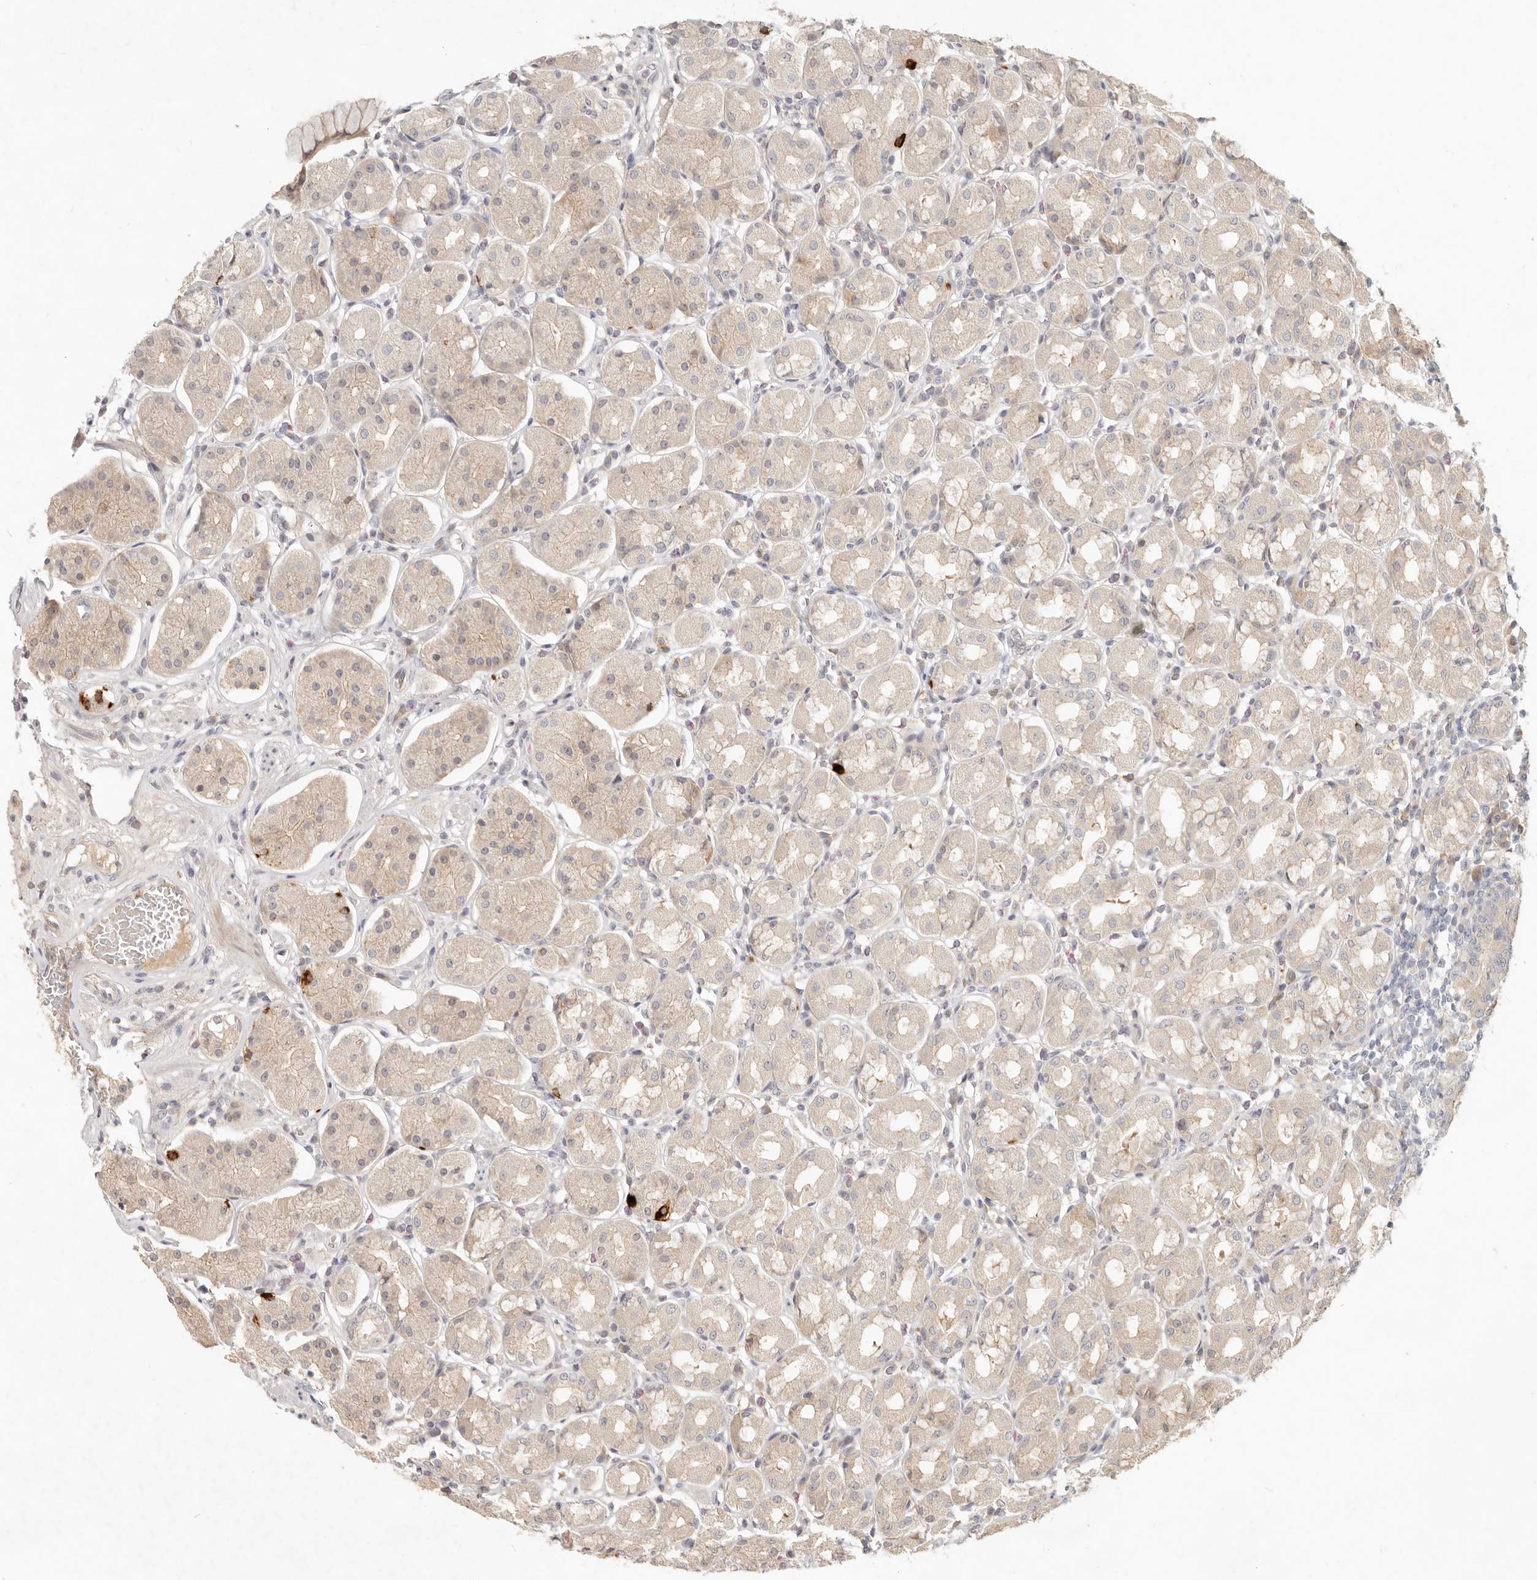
{"staining": {"intensity": "weak", "quantity": ">75%", "location": "cytoplasmic/membranous"}, "tissue": "stomach", "cell_type": "Glandular cells", "image_type": "normal", "snomed": [{"axis": "morphology", "description": "Normal tissue, NOS"}, {"axis": "topography", "description": "Stomach"}, {"axis": "topography", "description": "Stomach, lower"}], "caption": "Glandular cells demonstrate weak cytoplasmic/membranous expression in about >75% of cells in benign stomach. Using DAB (brown) and hematoxylin (blue) stains, captured at high magnification using brightfield microscopy.", "gene": "UBXN11", "patient": {"sex": "female", "age": 56}}